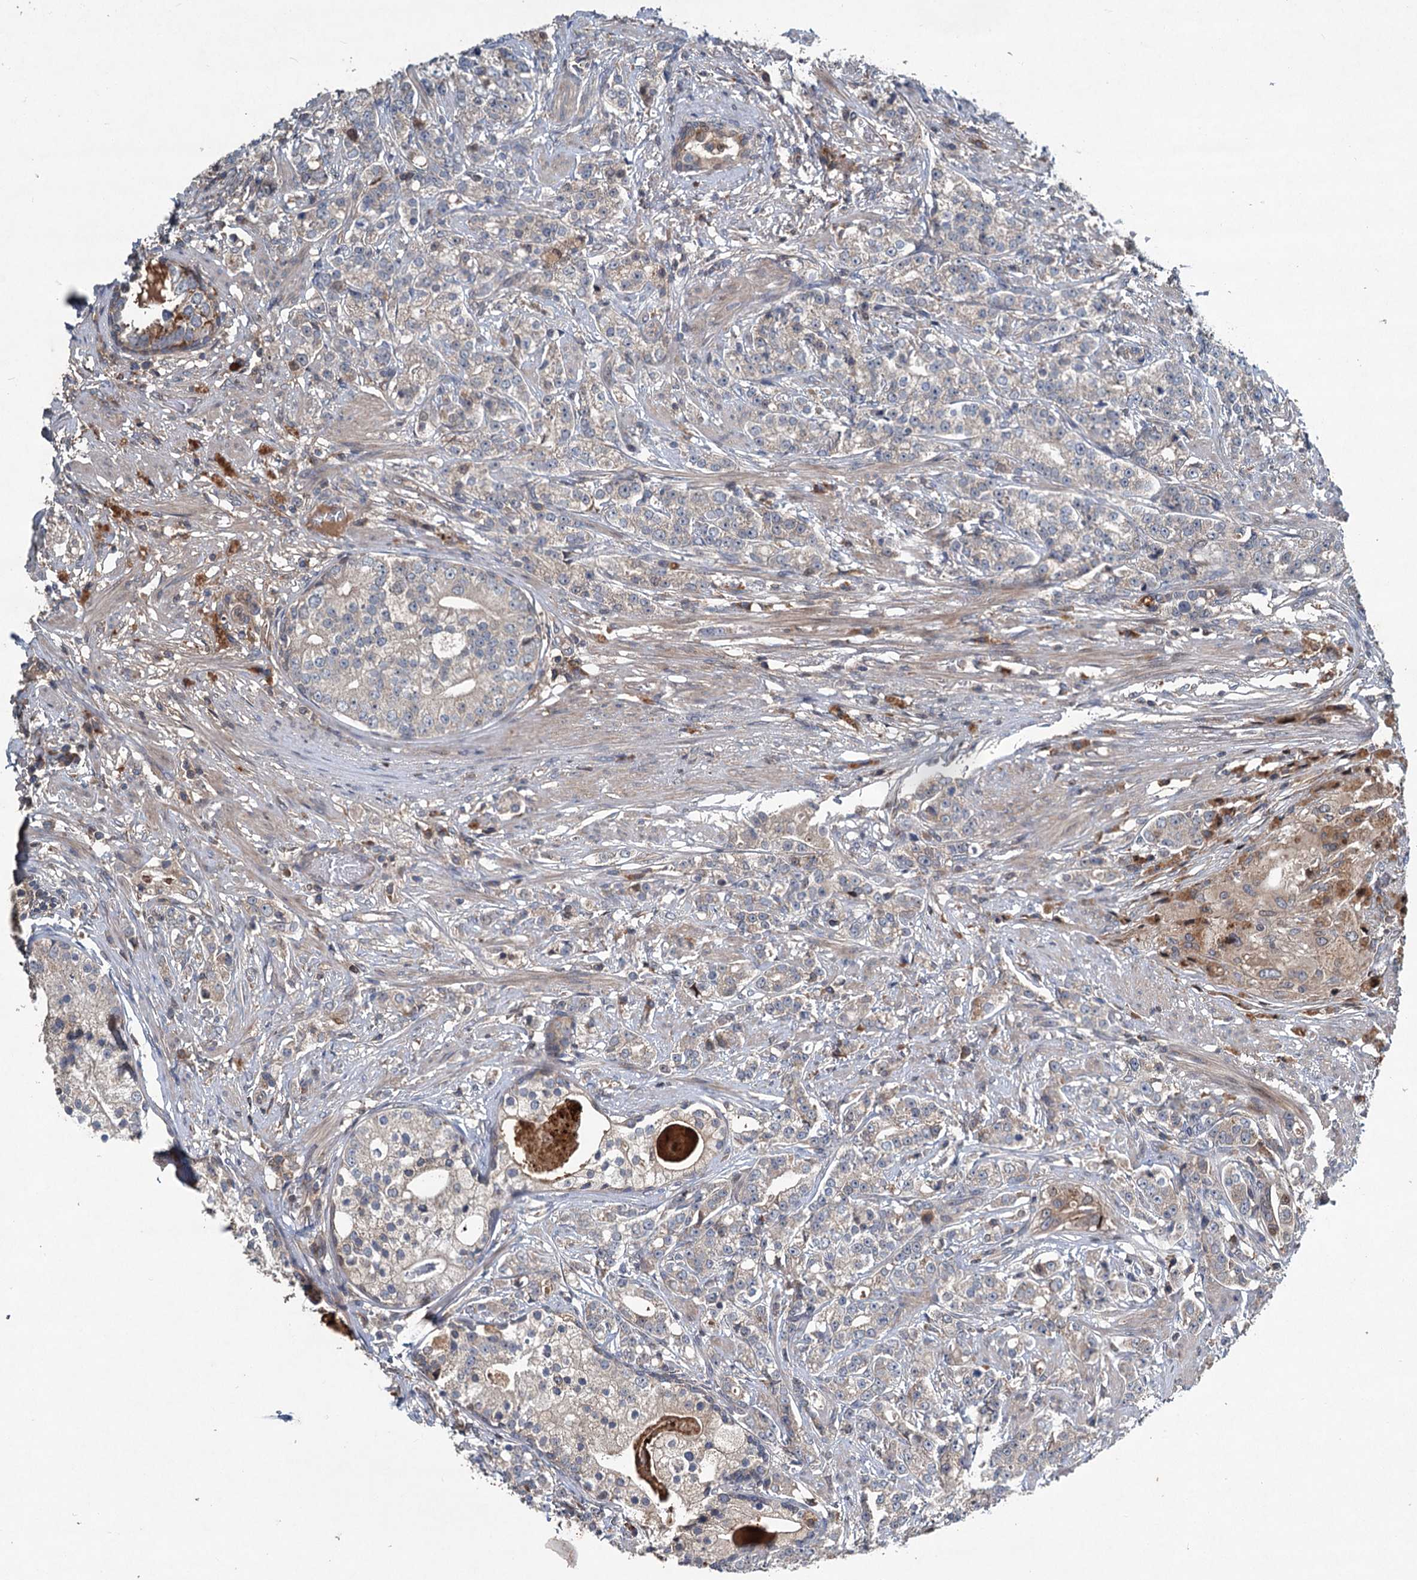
{"staining": {"intensity": "negative", "quantity": "none", "location": "none"}, "tissue": "prostate cancer", "cell_type": "Tumor cells", "image_type": "cancer", "snomed": [{"axis": "morphology", "description": "Adenocarcinoma, High grade"}, {"axis": "topography", "description": "Prostate"}], "caption": "An immunohistochemistry histopathology image of prostate high-grade adenocarcinoma is shown. There is no staining in tumor cells of prostate high-grade adenocarcinoma. (Brightfield microscopy of DAB IHC at high magnification).", "gene": "TAPBPL", "patient": {"sex": "male", "age": 69}}